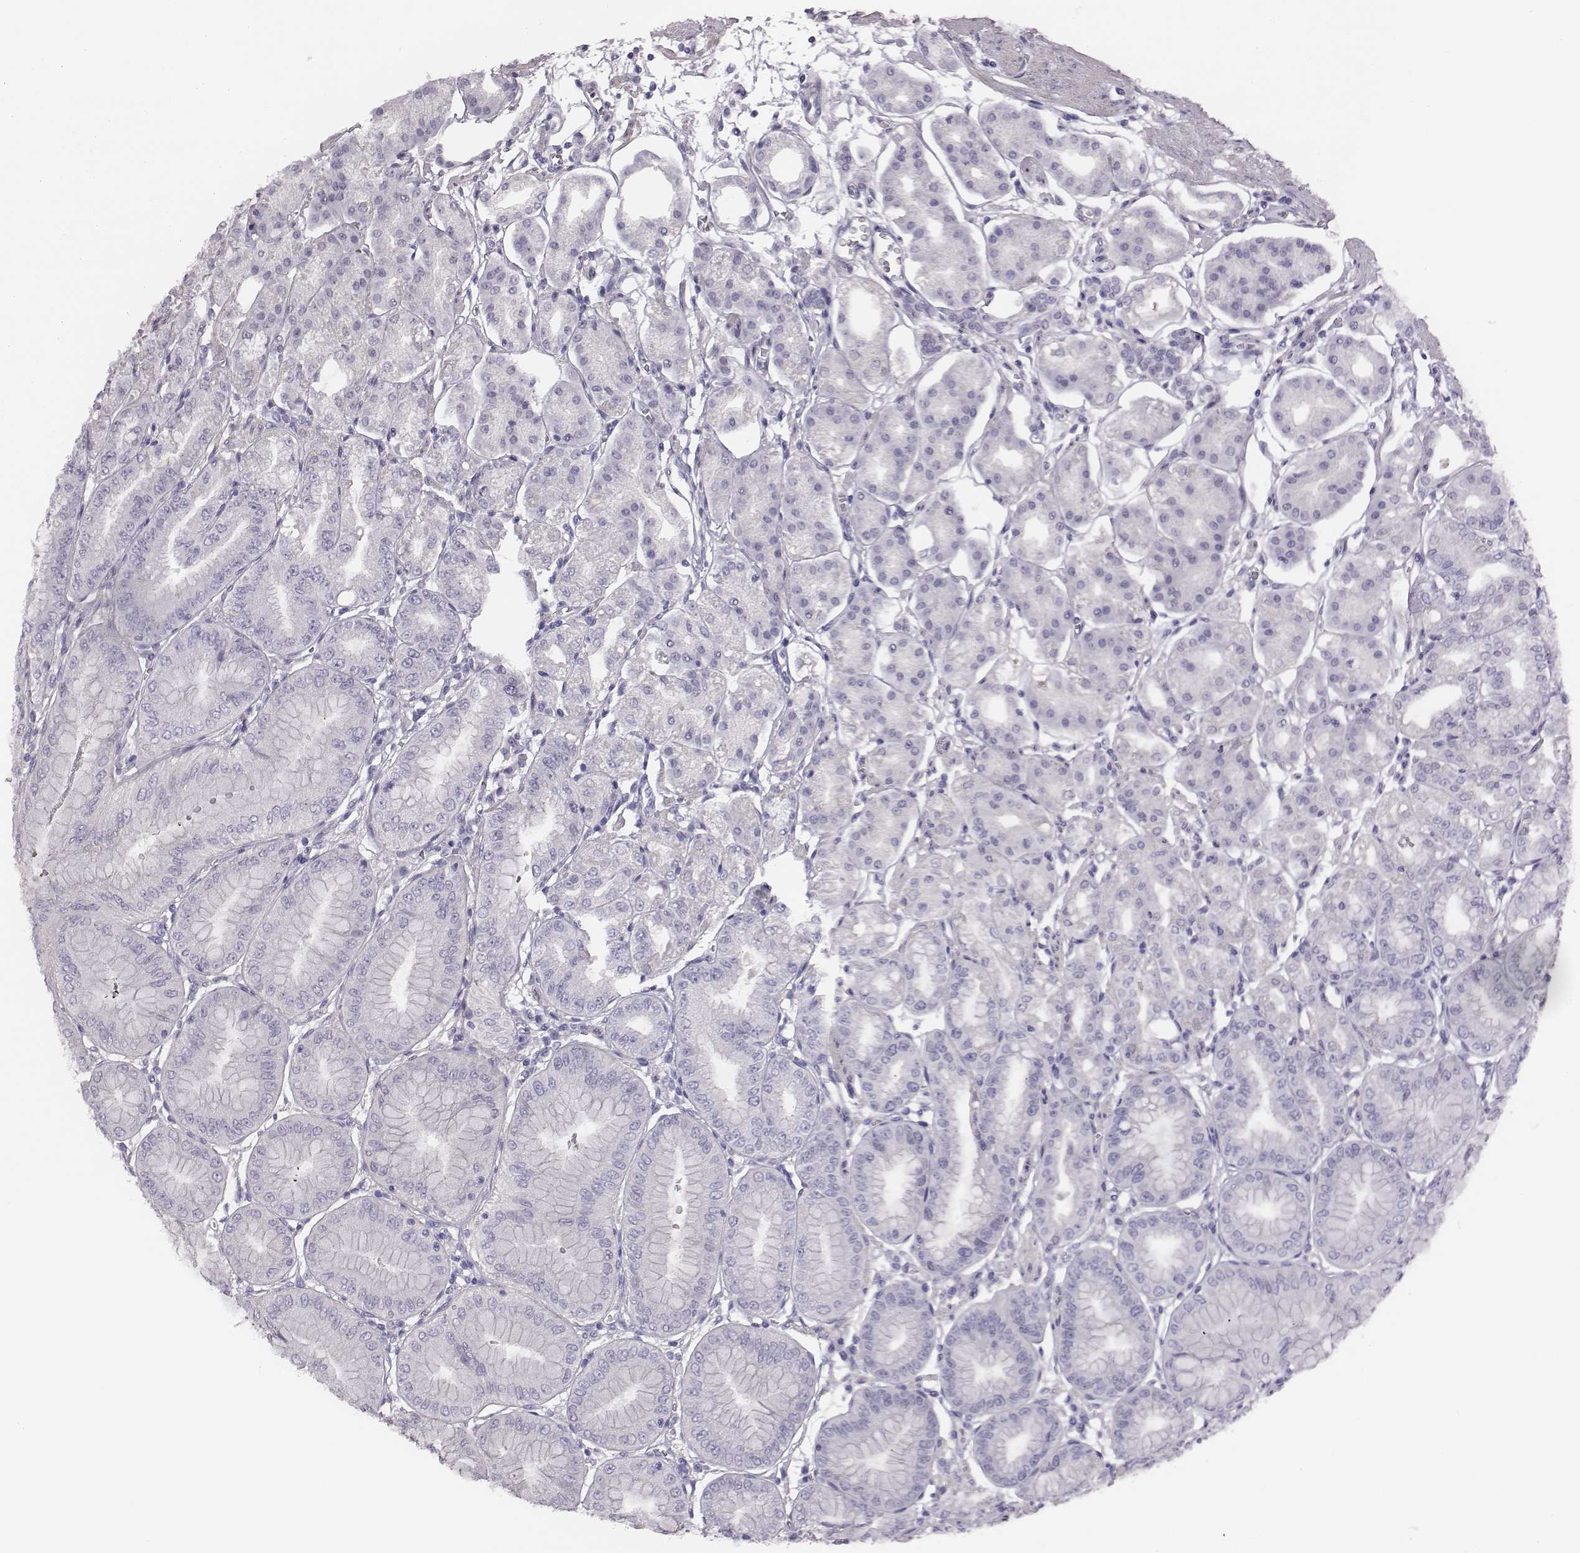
{"staining": {"intensity": "negative", "quantity": "none", "location": "none"}, "tissue": "stomach", "cell_type": "Glandular cells", "image_type": "normal", "snomed": [{"axis": "morphology", "description": "Normal tissue, NOS"}, {"axis": "topography", "description": "Stomach, lower"}], "caption": "This is an immunohistochemistry (IHC) histopathology image of unremarkable human stomach. There is no positivity in glandular cells.", "gene": "ADAM7", "patient": {"sex": "male", "age": 71}}